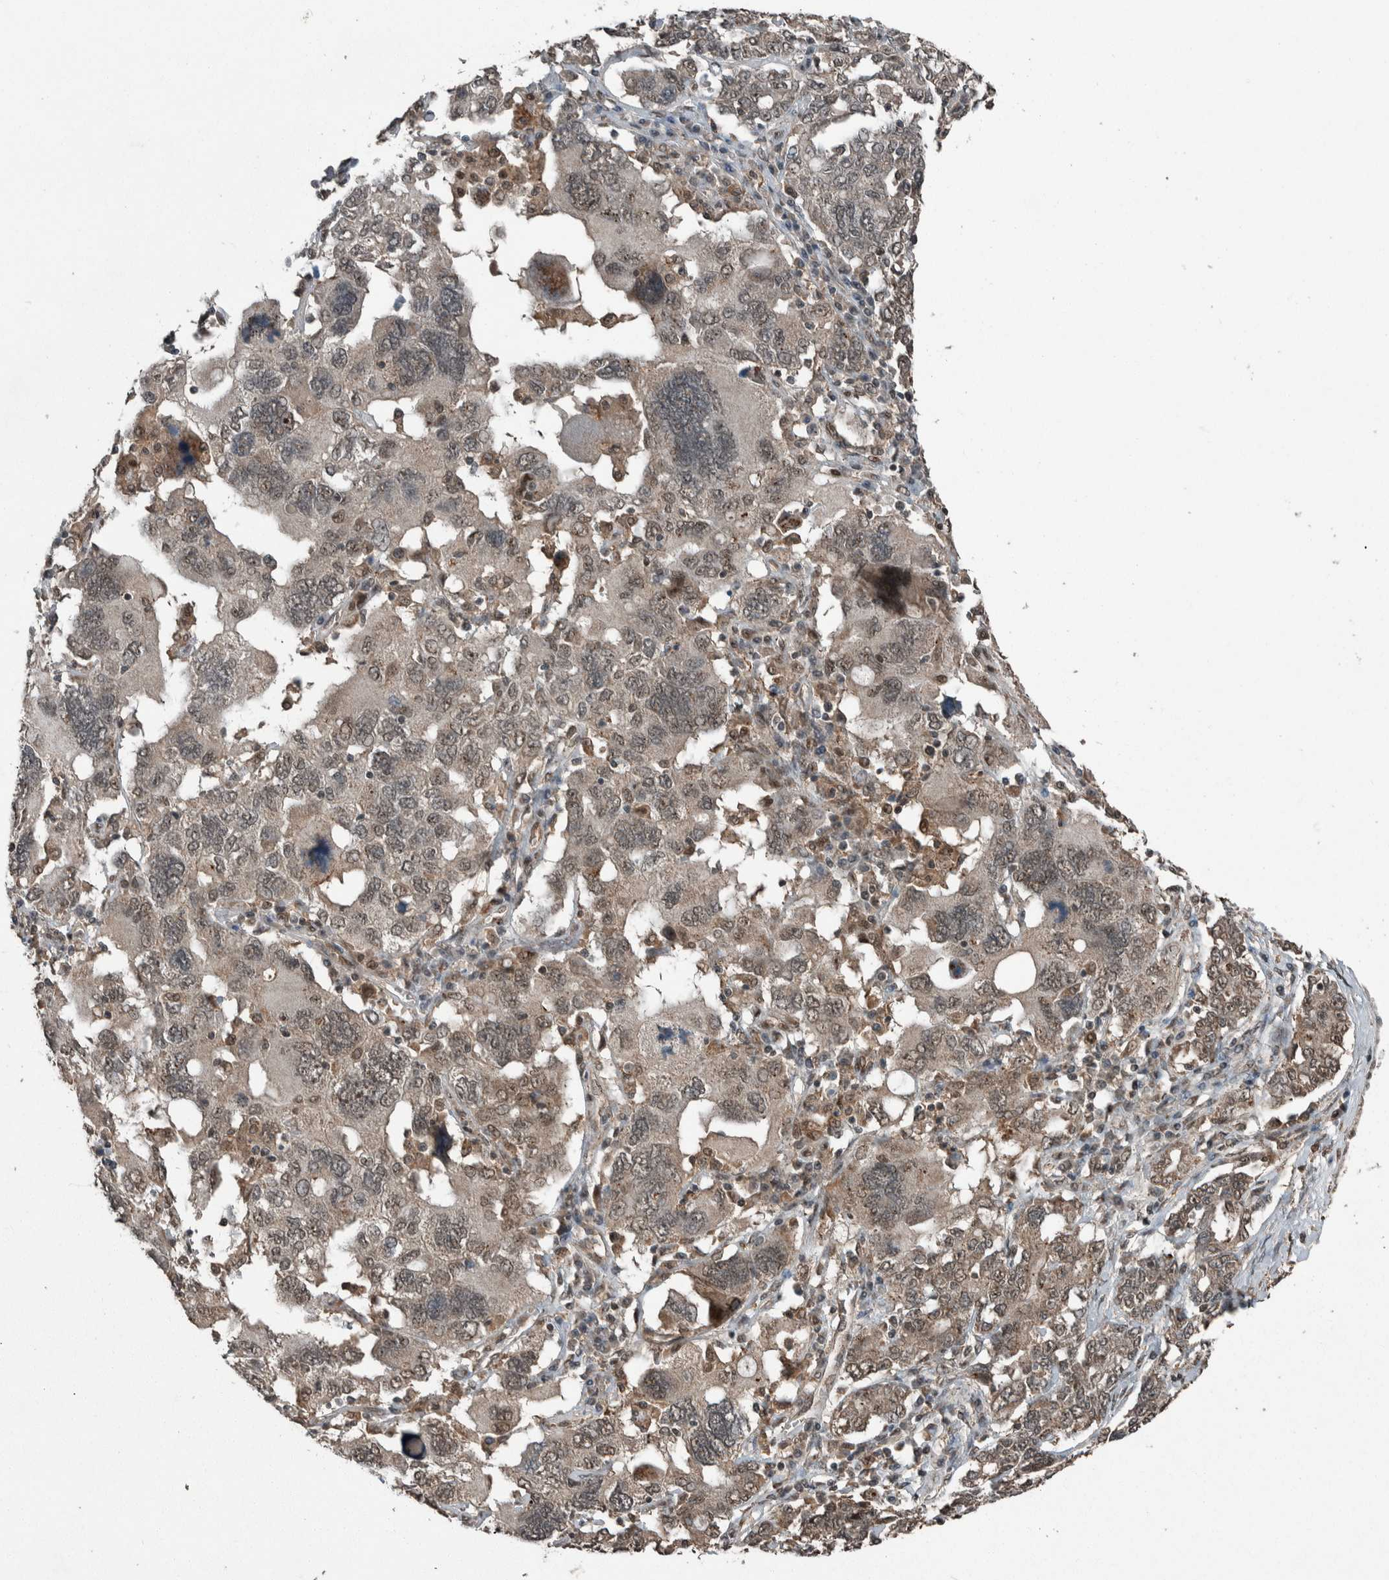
{"staining": {"intensity": "weak", "quantity": "25%-75%", "location": "cytoplasmic/membranous,nuclear"}, "tissue": "ovarian cancer", "cell_type": "Tumor cells", "image_type": "cancer", "snomed": [{"axis": "morphology", "description": "Carcinoma, endometroid"}, {"axis": "topography", "description": "Ovary"}], "caption": "About 25%-75% of tumor cells in ovarian cancer (endometroid carcinoma) reveal weak cytoplasmic/membranous and nuclear protein staining as visualized by brown immunohistochemical staining.", "gene": "MYO1E", "patient": {"sex": "female", "age": 62}}